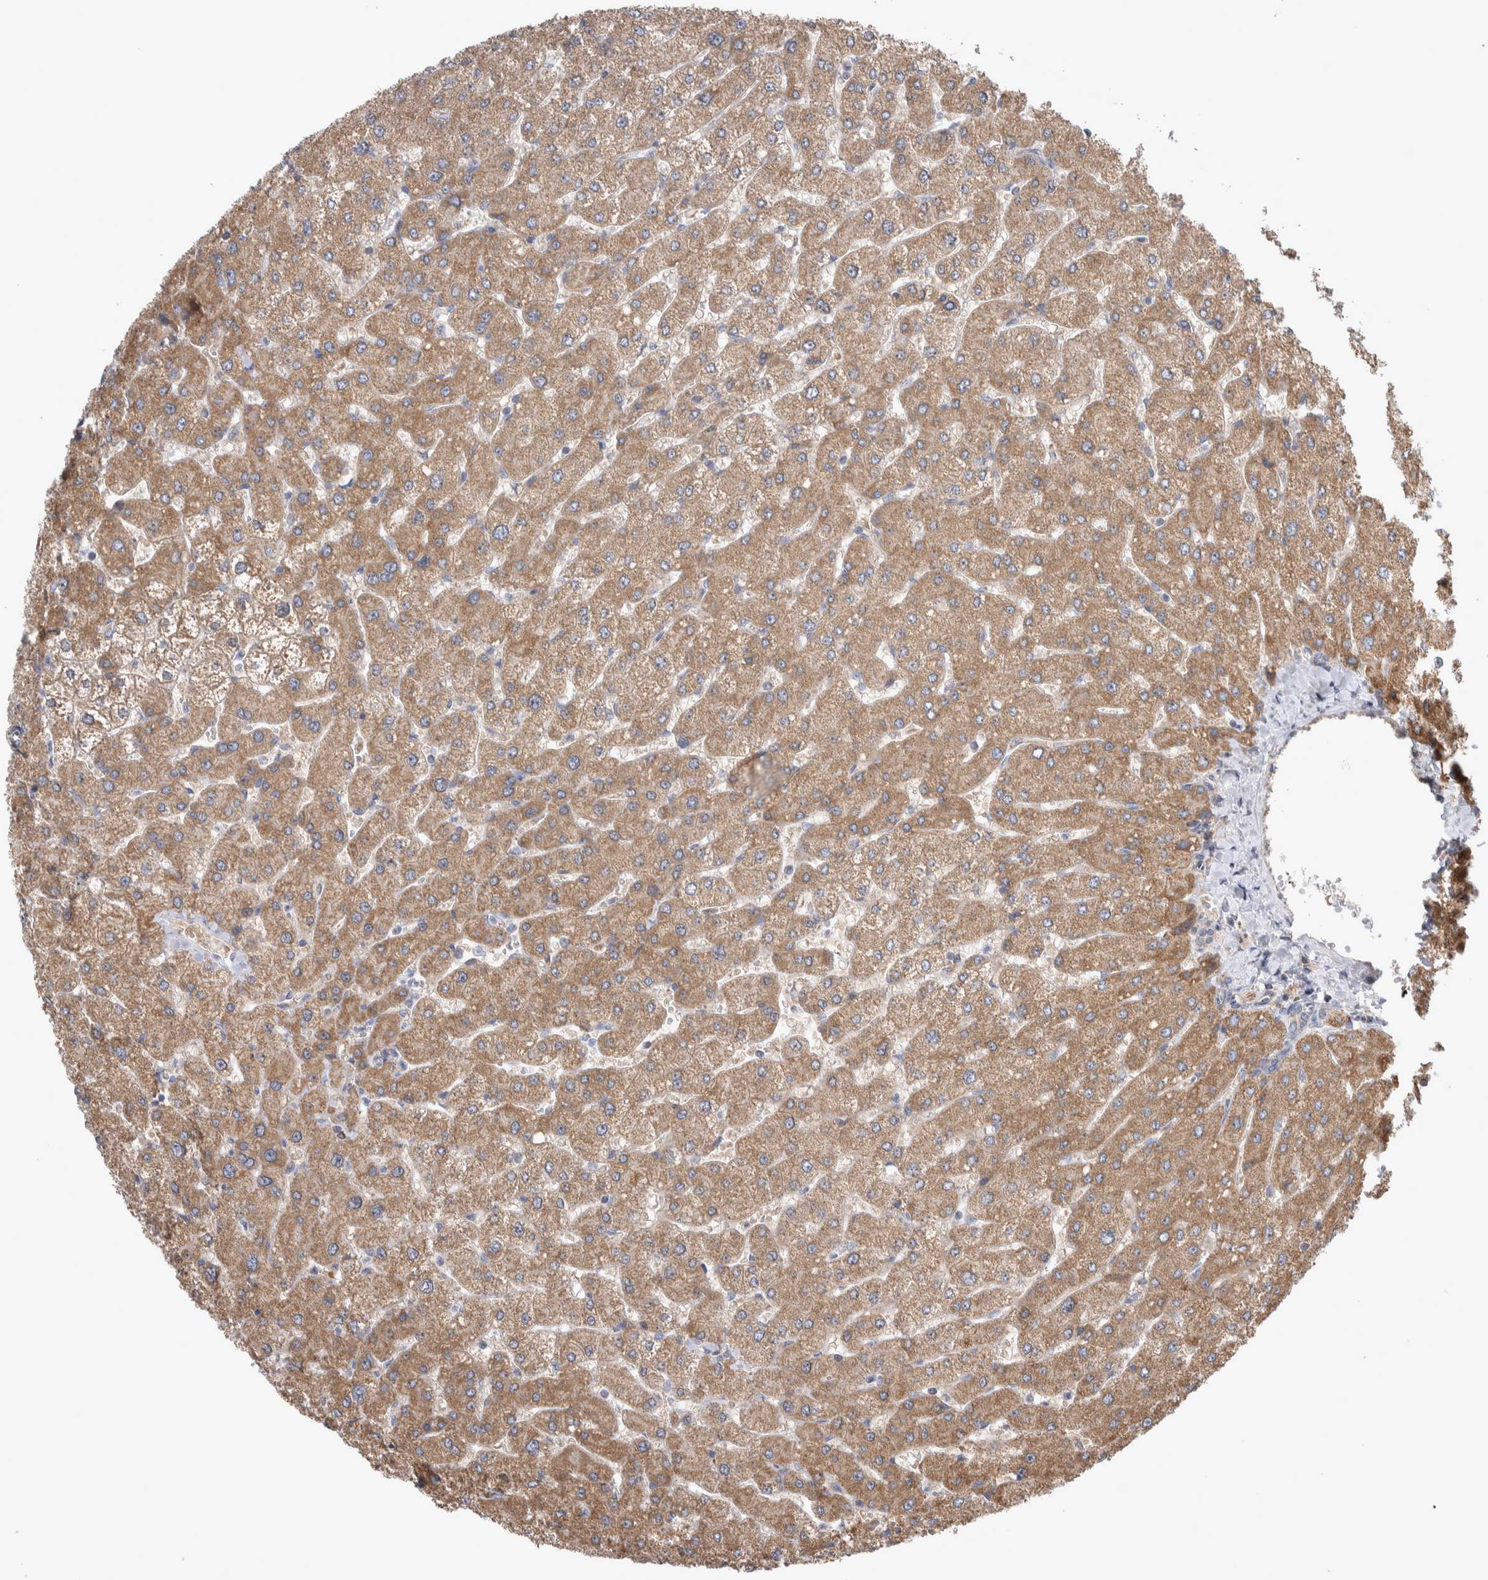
{"staining": {"intensity": "weak", "quantity": ">75%", "location": "cytoplasmic/membranous"}, "tissue": "liver", "cell_type": "Cholangiocytes", "image_type": "normal", "snomed": [{"axis": "morphology", "description": "Normal tissue, NOS"}, {"axis": "topography", "description": "Liver"}], "caption": "A high-resolution image shows immunohistochemistry (IHC) staining of normal liver, which shows weak cytoplasmic/membranous staining in approximately >75% of cholangiocytes.", "gene": "SCO1", "patient": {"sex": "male", "age": 55}}